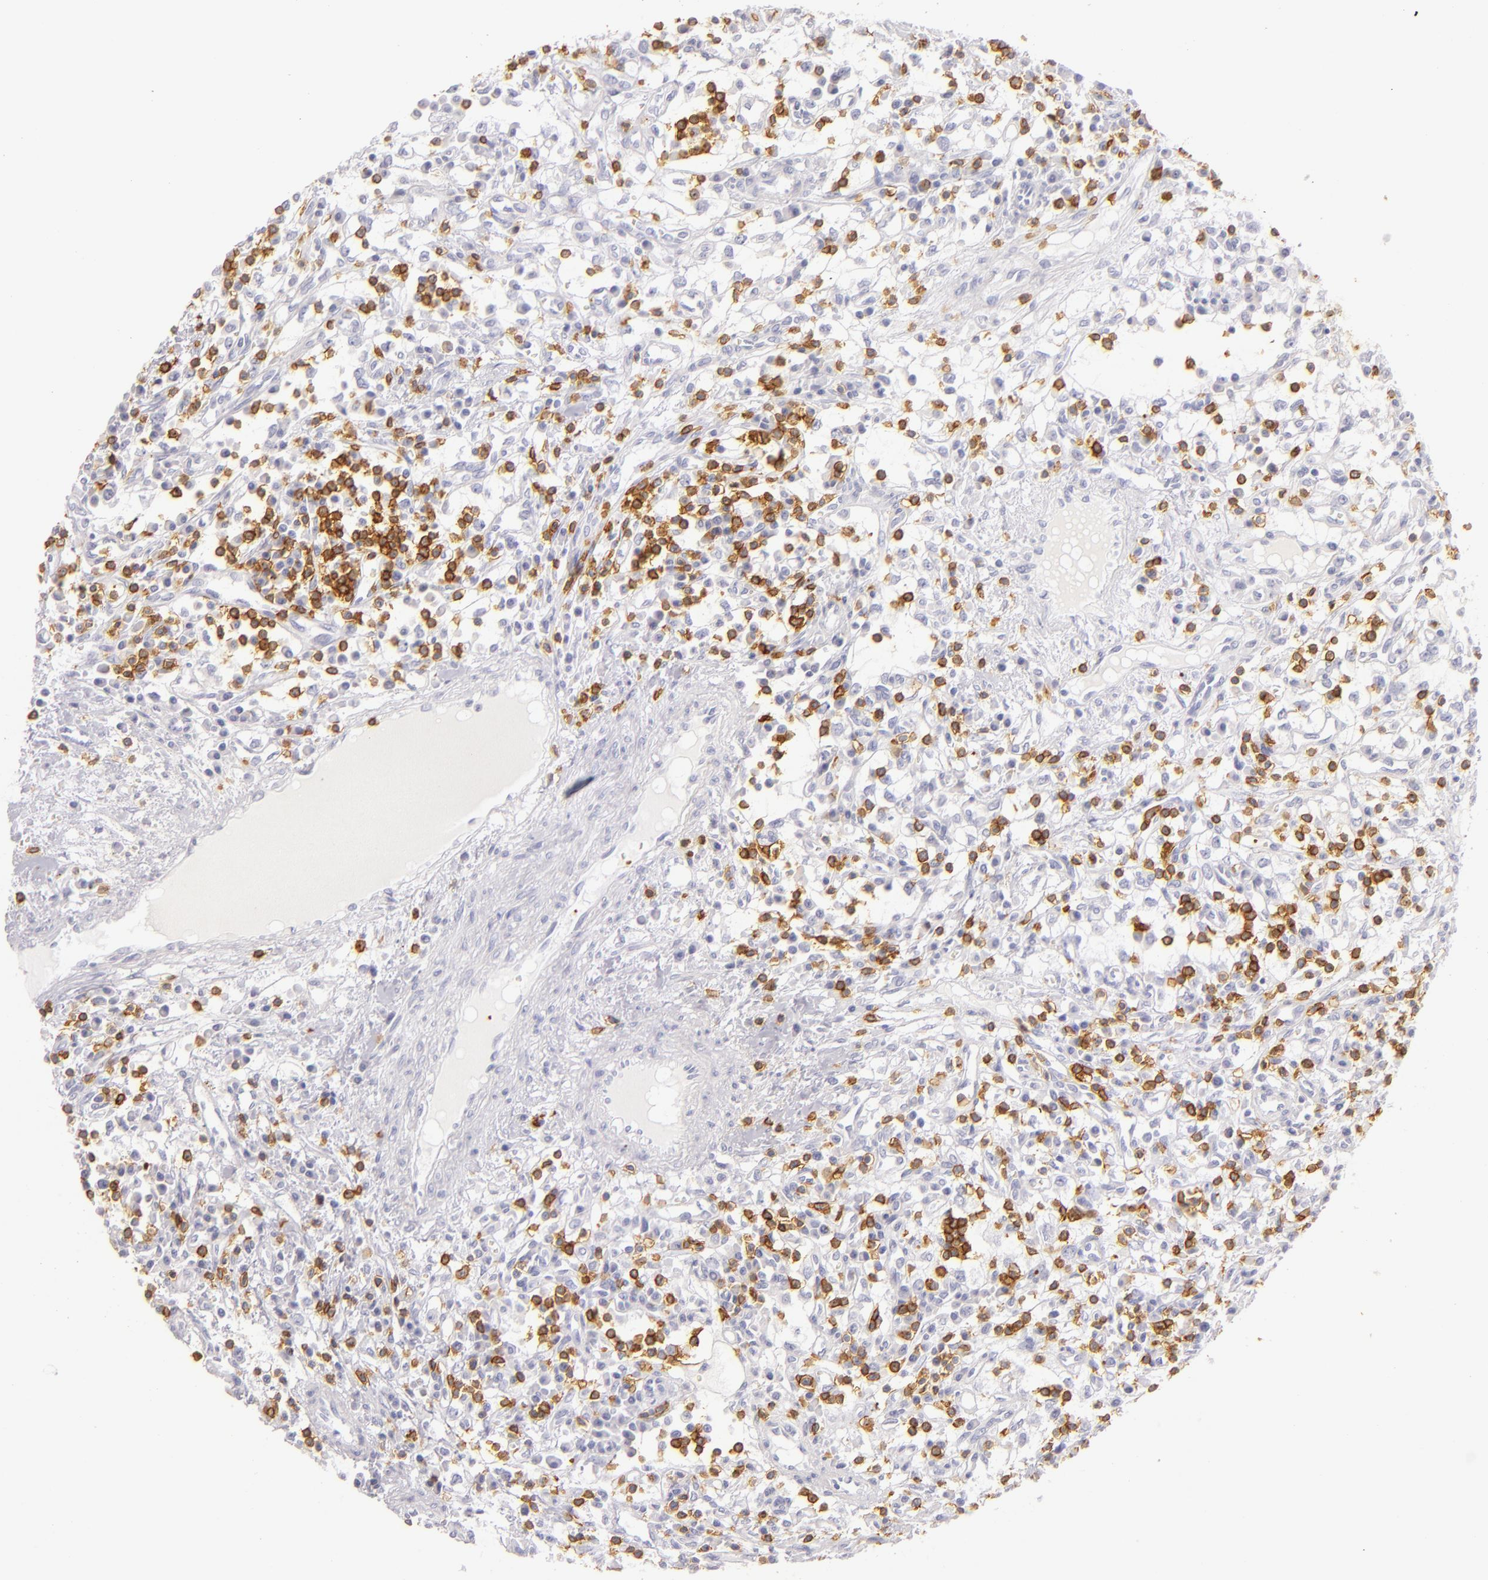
{"staining": {"intensity": "negative", "quantity": "none", "location": "none"}, "tissue": "renal cancer", "cell_type": "Tumor cells", "image_type": "cancer", "snomed": [{"axis": "morphology", "description": "Adenocarcinoma, NOS"}, {"axis": "topography", "description": "Kidney"}], "caption": "The immunohistochemistry (IHC) micrograph has no significant positivity in tumor cells of renal adenocarcinoma tissue.", "gene": "LAT", "patient": {"sex": "male", "age": 82}}